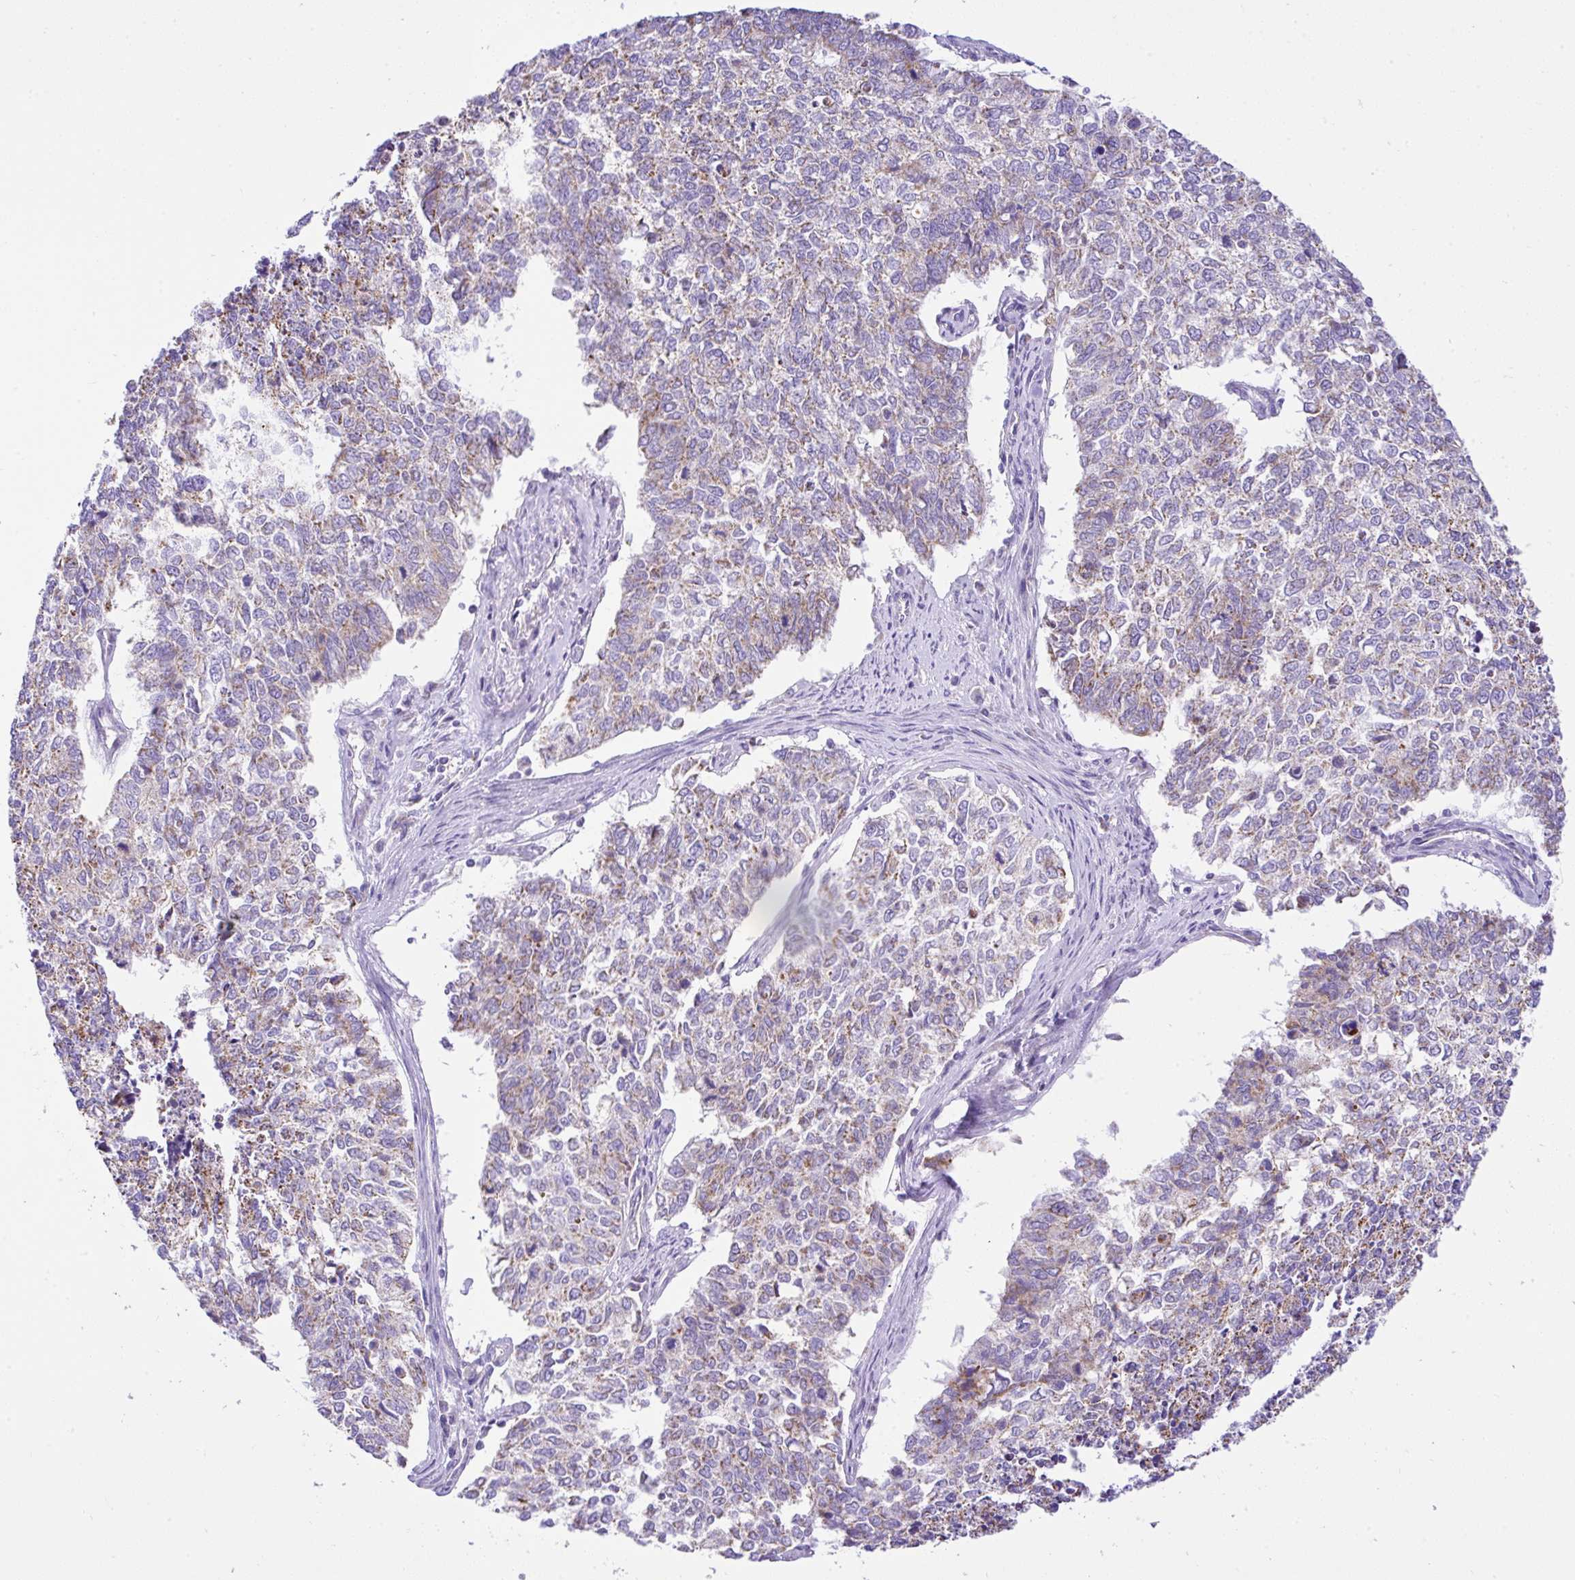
{"staining": {"intensity": "weak", "quantity": "25%-75%", "location": "cytoplasmic/membranous"}, "tissue": "cervical cancer", "cell_type": "Tumor cells", "image_type": "cancer", "snomed": [{"axis": "morphology", "description": "Adenocarcinoma, NOS"}, {"axis": "topography", "description": "Cervix"}], "caption": "Cervical adenocarcinoma stained with a brown dye reveals weak cytoplasmic/membranous positive staining in about 25%-75% of tumor cells.", "gene": "SLC13A1", "patient": {"sex": "female", "age": 63}}